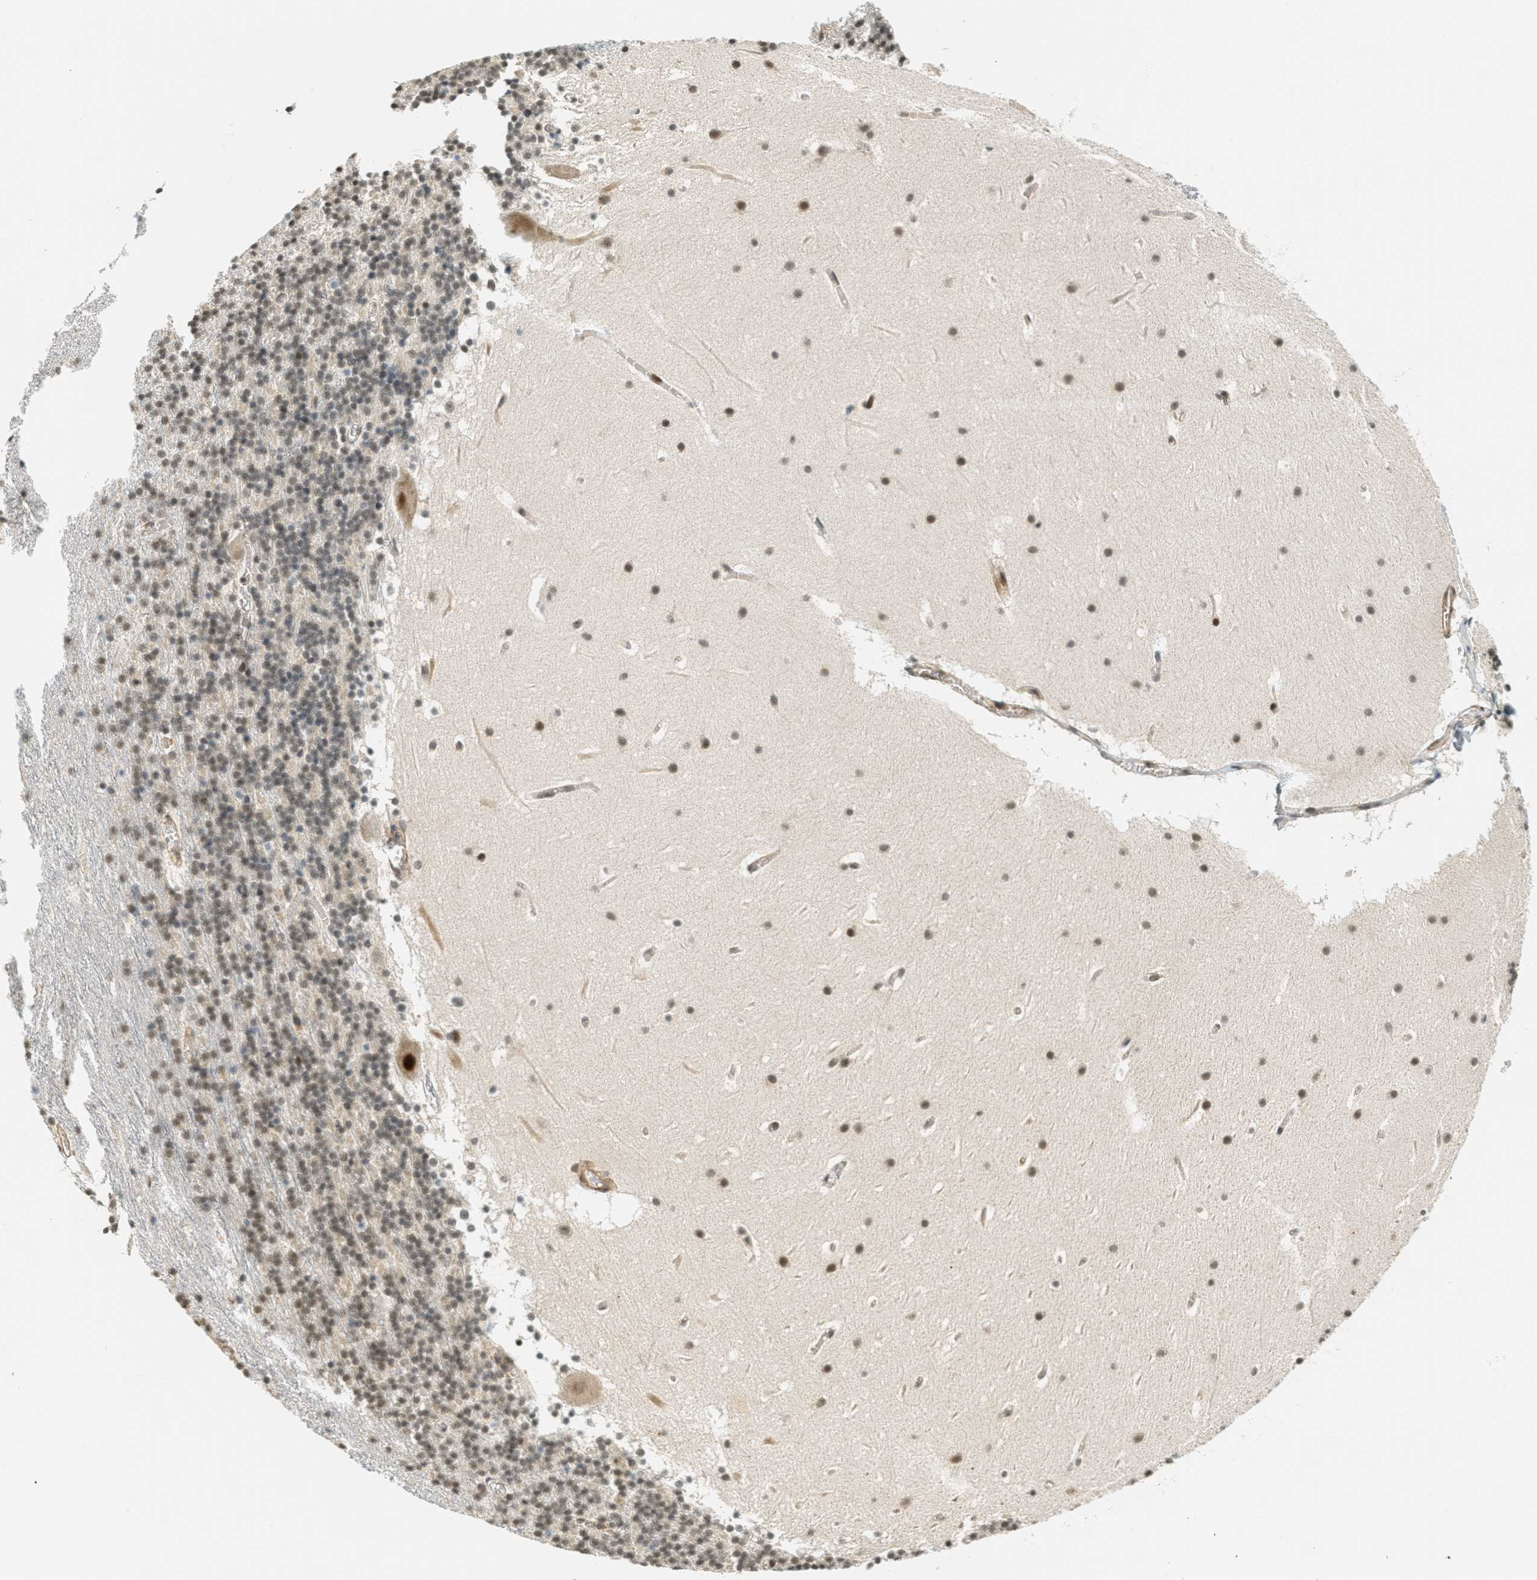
{"staining": {"intensity": "moderate", "quantity": ">75%", "location": "nuclear"}, "tissue": "cerebellum", "cell_type": "Cells in granular layer", "image_type": "normal", "snomed": [{"axis": "morphology", "description": "Normal tissue, NOS"}, {"axis": "topography", "description": "Cerebellum"}], "caption": "Immunohistochemical staining of benign cerebellum displays >75% levels of moderate nuclear protein positivity in about >75% of cells in granular layer. (DAB IHC with brightfield microscopy, high magnification).", "gene": "FOXM1", "patient": {"sex": "male", "age": 45}}